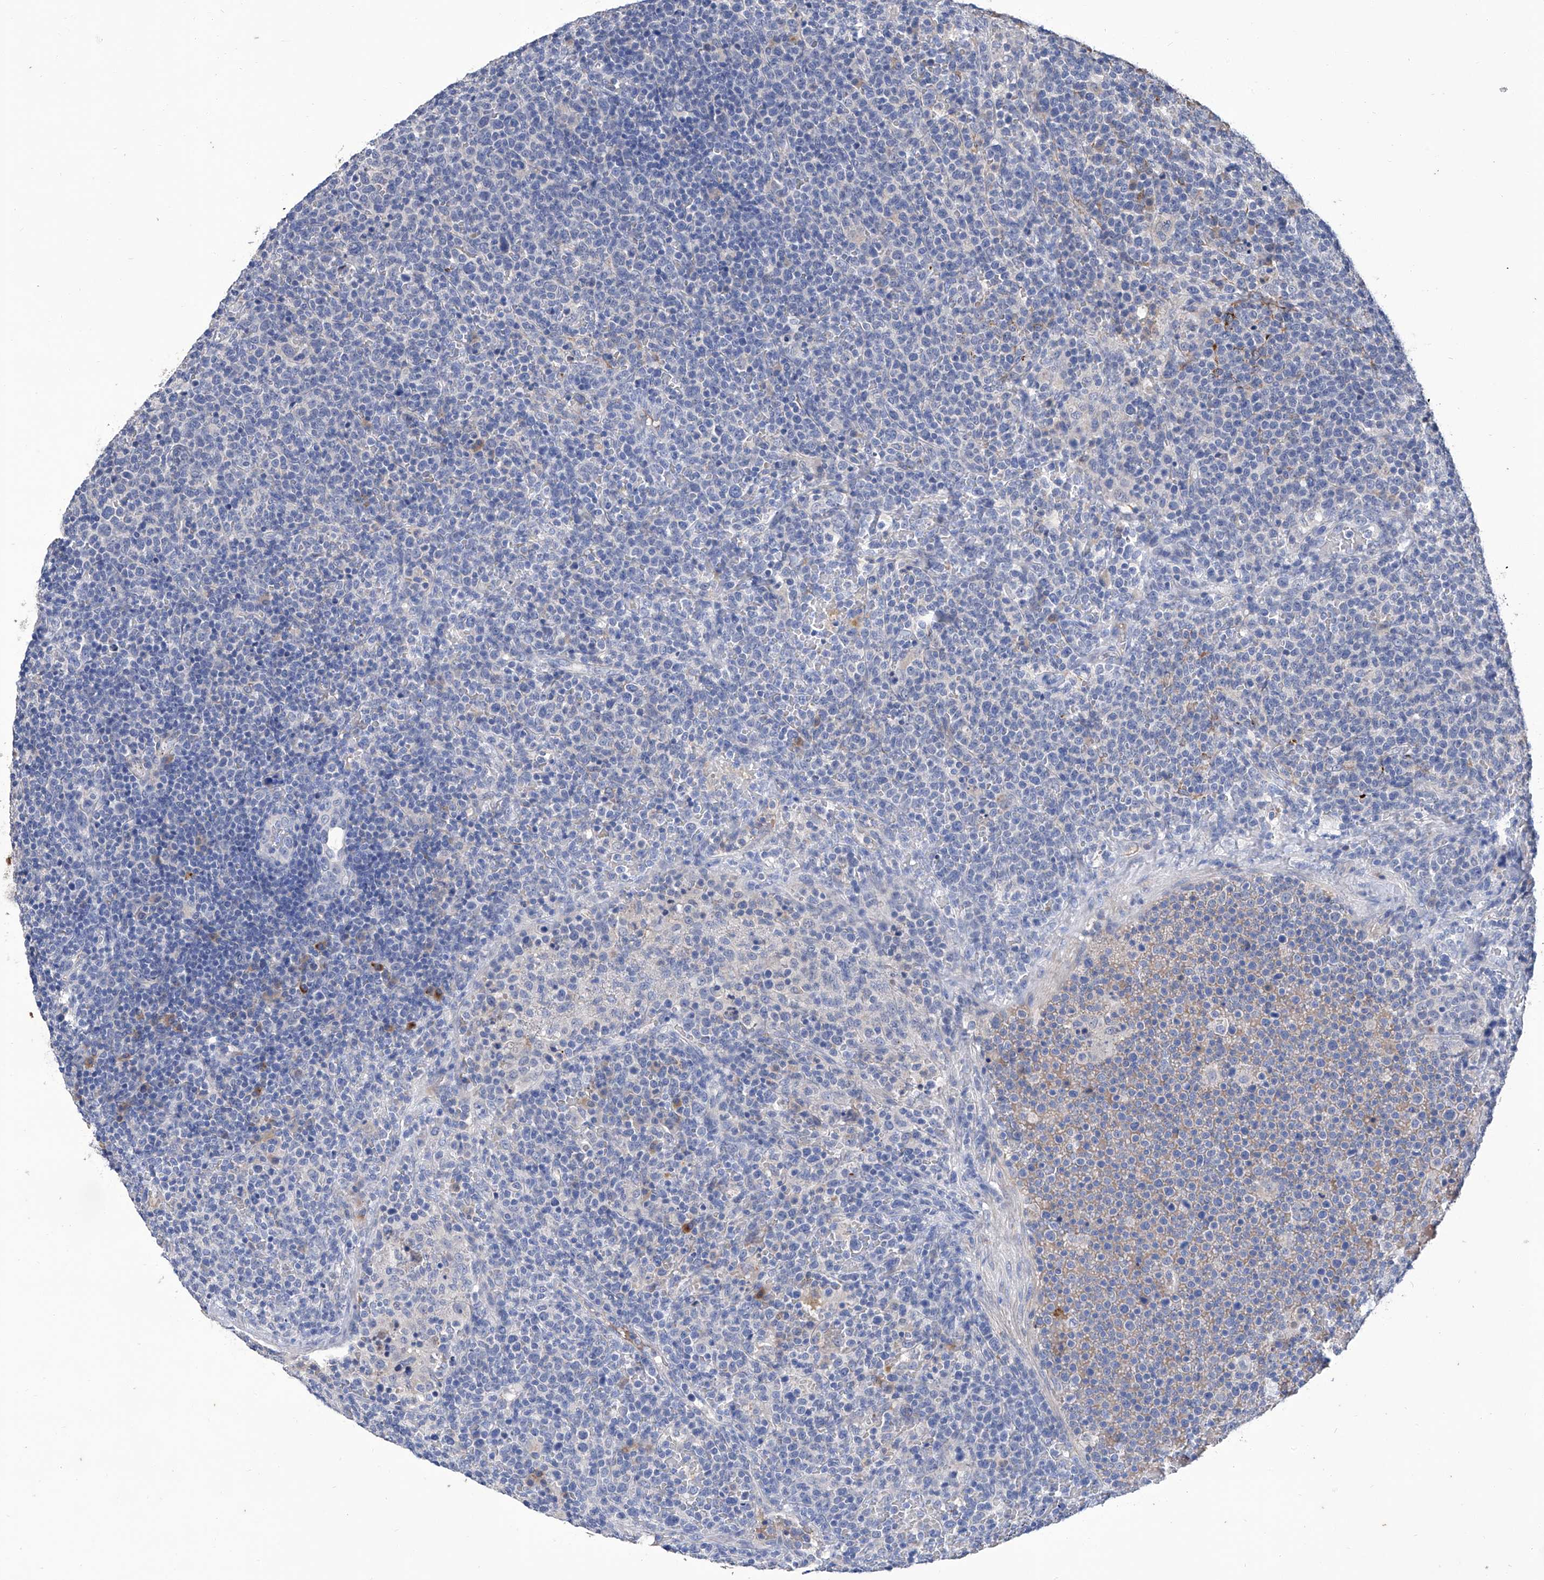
{"staining": {"intensity": "negative", "quantity": "none", "location": "none"}, "tissue": "lymphoma", "cell_type": "Tumor cells", "image_type": "cancer", "snomed": [{"axis": "morphology", "description": "Malignant lymphoma, non-Hodgkin's type, High grade"}, {"axis": "topography", "description": "Lymph node"}], "caption": "DAB immunohistochemical staining of human high-grade malignant lymphoma, non-Hodgkin's type demonstrates no significant expression in tumor cells. (DAB immunohistochemistry visualized using brightfield microscopy, high magnification).", "gene": "GPT", "patient": {"sex": "male", "age": 61}}